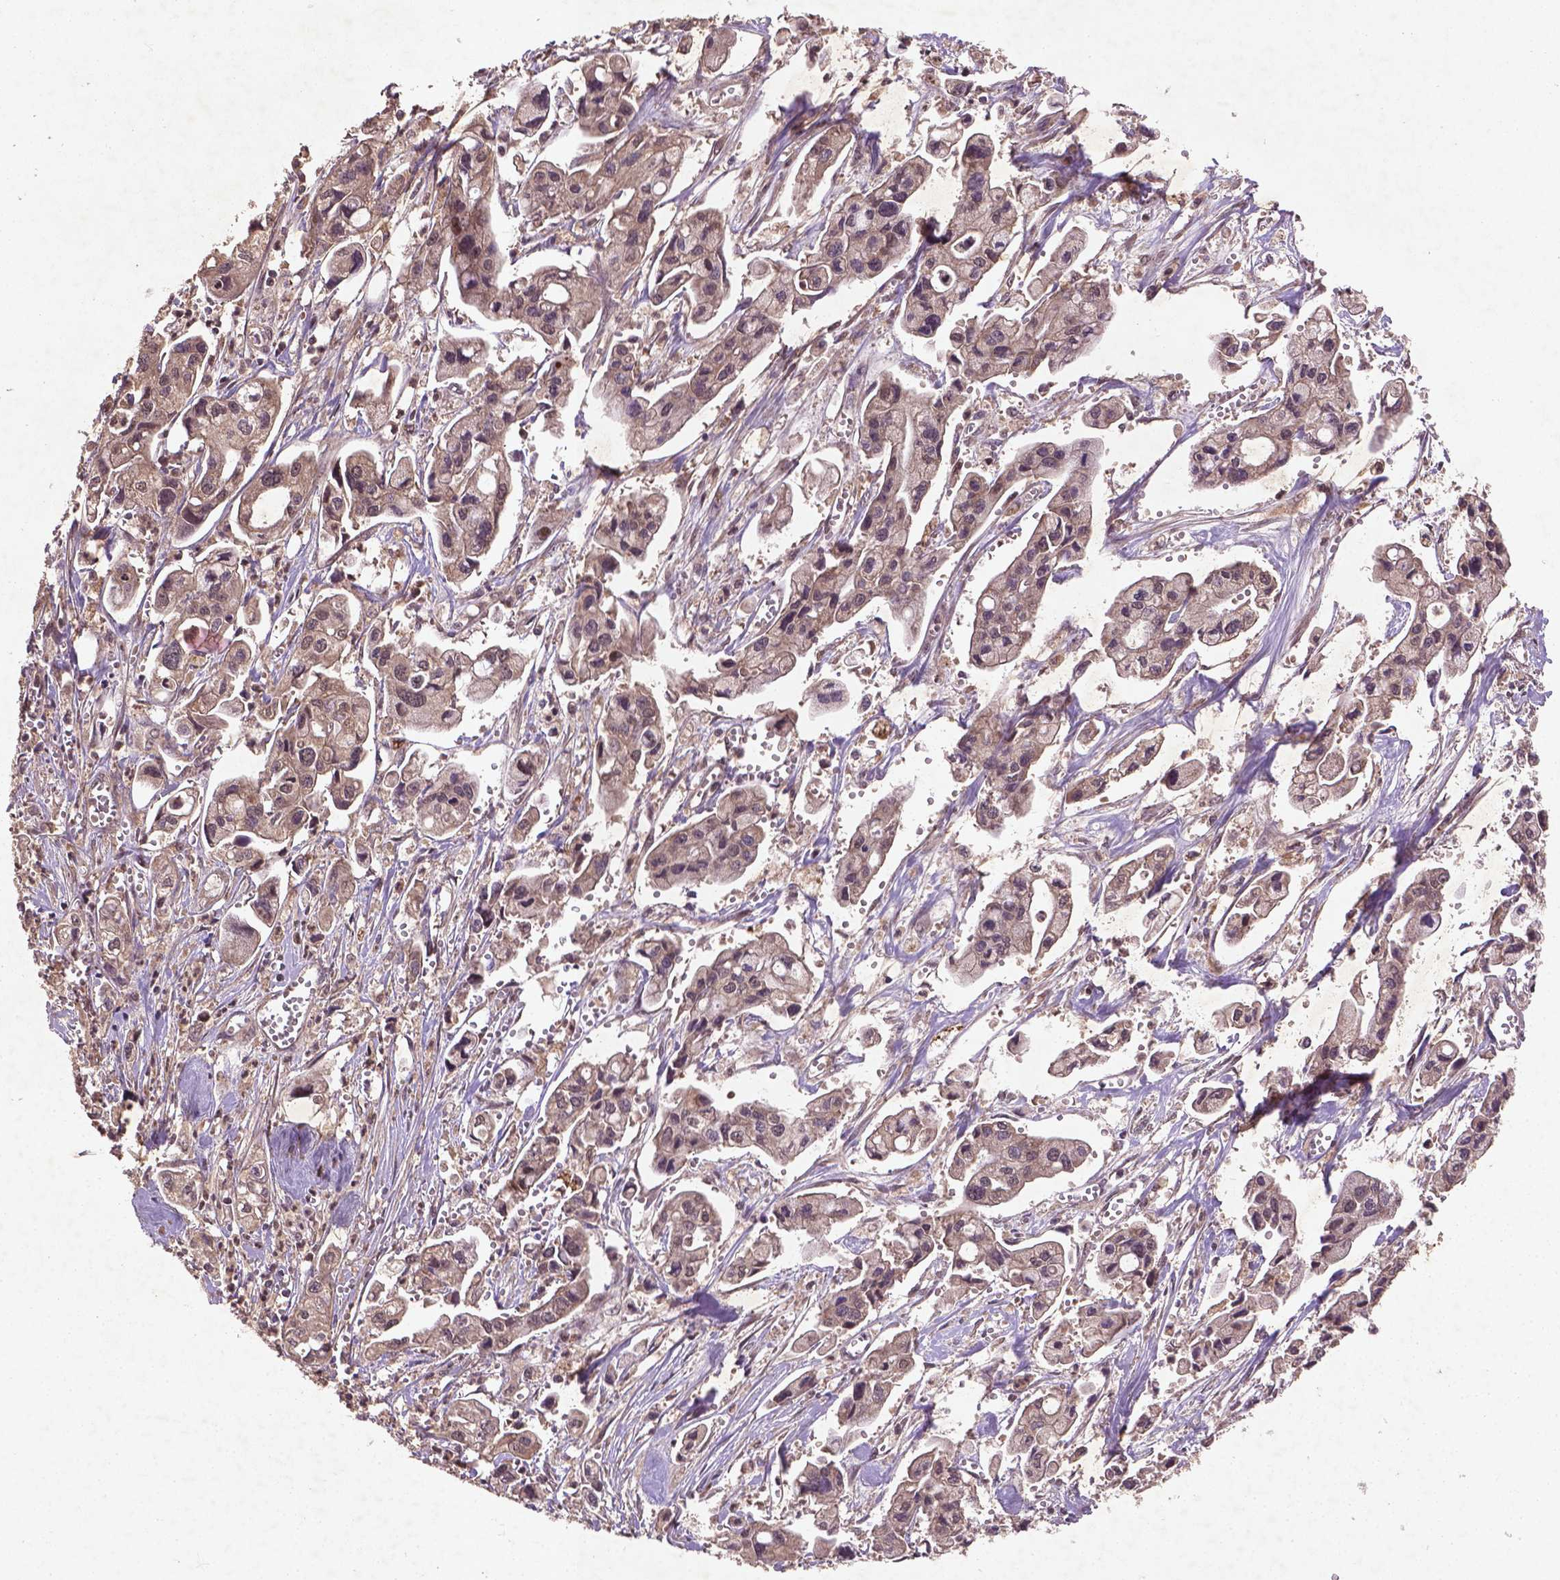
{"staining": {"intensity": "weak", "quantity": "25%-75%", "location": "cytoplasmic/membranous"}, "tissue": "pancreatic cancer", "cell_type": "Tumor cells", "image_type": "cancer", "snomed": [{"axis": "morphology", "description": "Adenocarcinoma, NOS"}, {"axis": "topography", "description": "Pancreas"}], "caption": "Immunohistochemical staining of pancreatic cancer (adenocarcinoma) reveals weak cytoplasmic/membranous protein positivity in approximately 25%-75% of tumor cells.", "gene": "NIPAL2", "patient": {"sex": "male", "age": 70}}